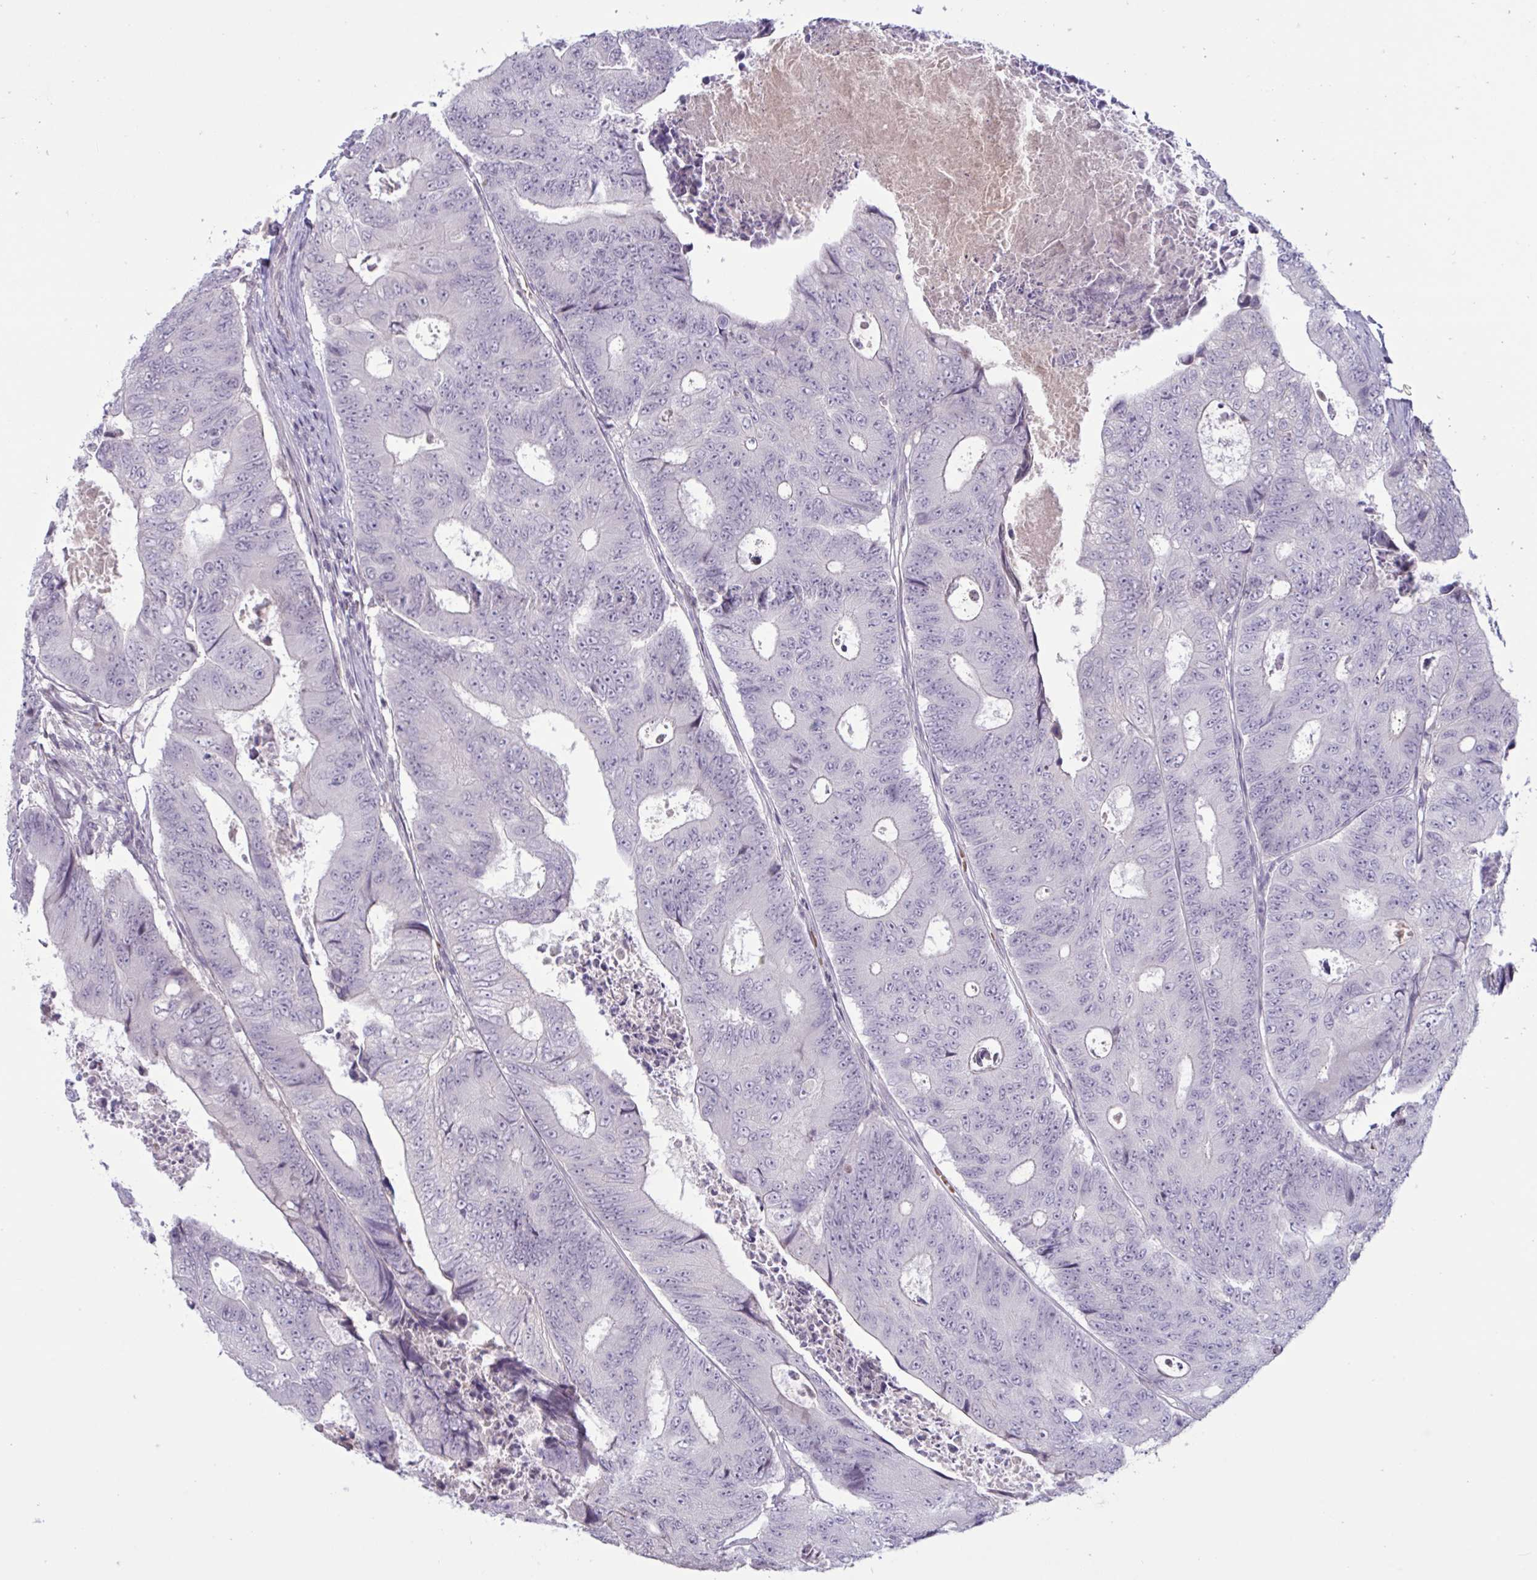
{"staining": {"intensity": "negative", "quantity": "none", "location": "none"}, "tissue": "colorectal cancer", "cell_type": "Tumor cells", "image_type": "cancer", "snomed": [{"axis": "morphology", "description": "Adenocarcinoma, NOS"}, {"axis": "topography", "description": "Colon"}], "caption": "This is an IHC histopathology image of human colorectal adenocarcinoma. There is no positivity in tumor cells.", "gene": "RFPL4B", "patient": {"sex": "female", "age": 48}}